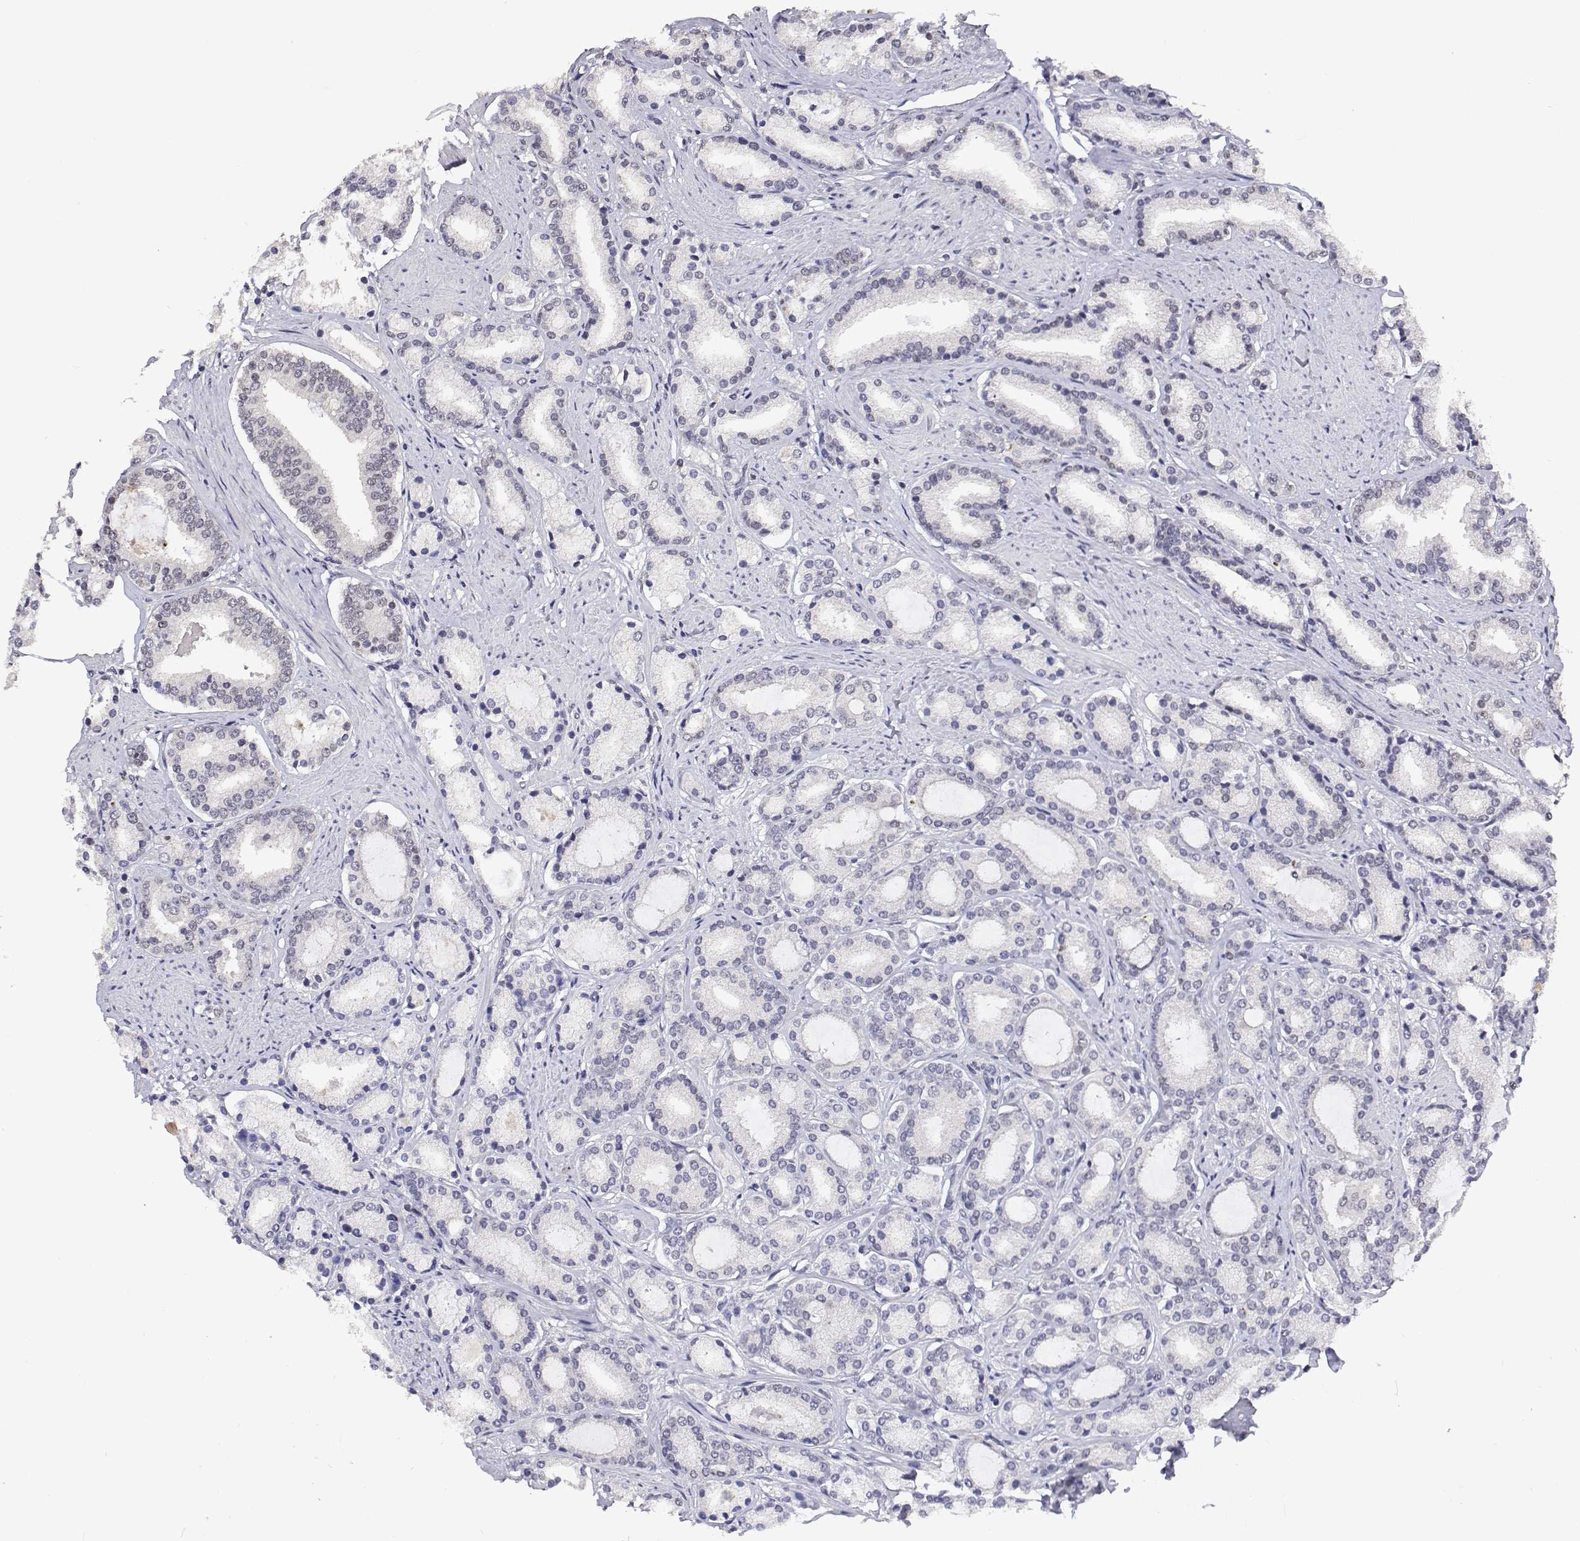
{"staining": {"intensity": "negative", "quantity": "none", "location": "none"}, "tissue": "prostate cancer", "cell_type": "Tumor cells", "image_type": "cancer", "snomed": [{"axis": "morphology", "description": "Adenocarcinoma, High grade"}, {"axis": "topography", "description": "Prostate"}], "caption": "An immunohistochemistry micrograph of prostate adenocarcinoma (high-grade) is shown. There is no staining in tumor cells of prostate adenocarcinoma (high-grade).", "gene": "HNRNPA0", "patient": {"sex": "male", "age": 63}}